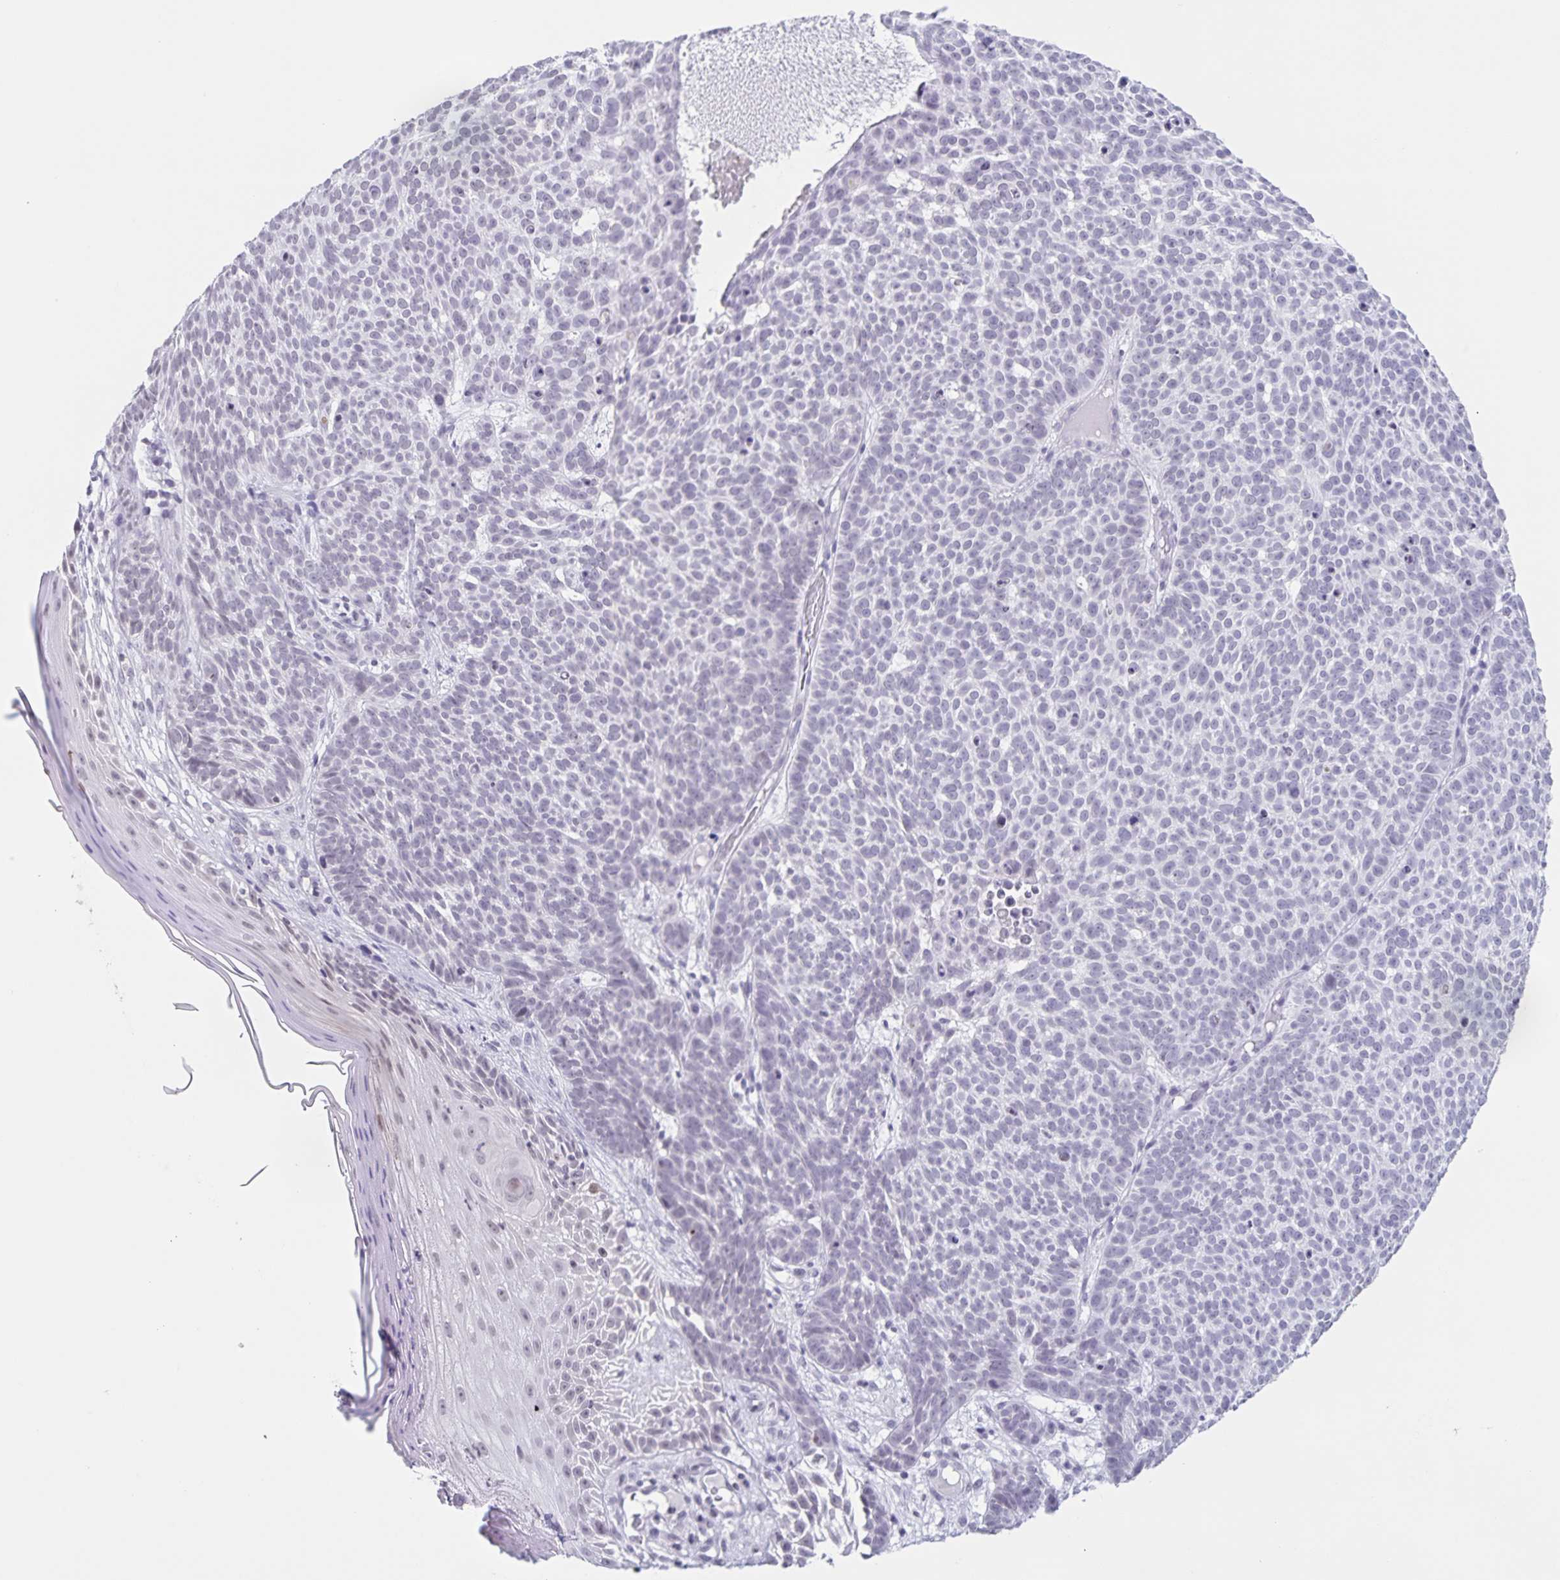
{"staining": {"intensity": "negative", "quantity": "none", "location": "none"}, "tissue": "skin cancer", "cell_type": "Tumor cells", "image_type": "cancer", "snomed": [{"axis": "morphology", "description": "Basal cell carcinoma"}, {"axis": "topography", "description": "Skin"}], "caption": "Image shows no significant protein expression in tumor cells of skin cancer (basal cell carcinoma).", "gene": "LCE6A", "patient": {"sex": "male", "age": 90}}